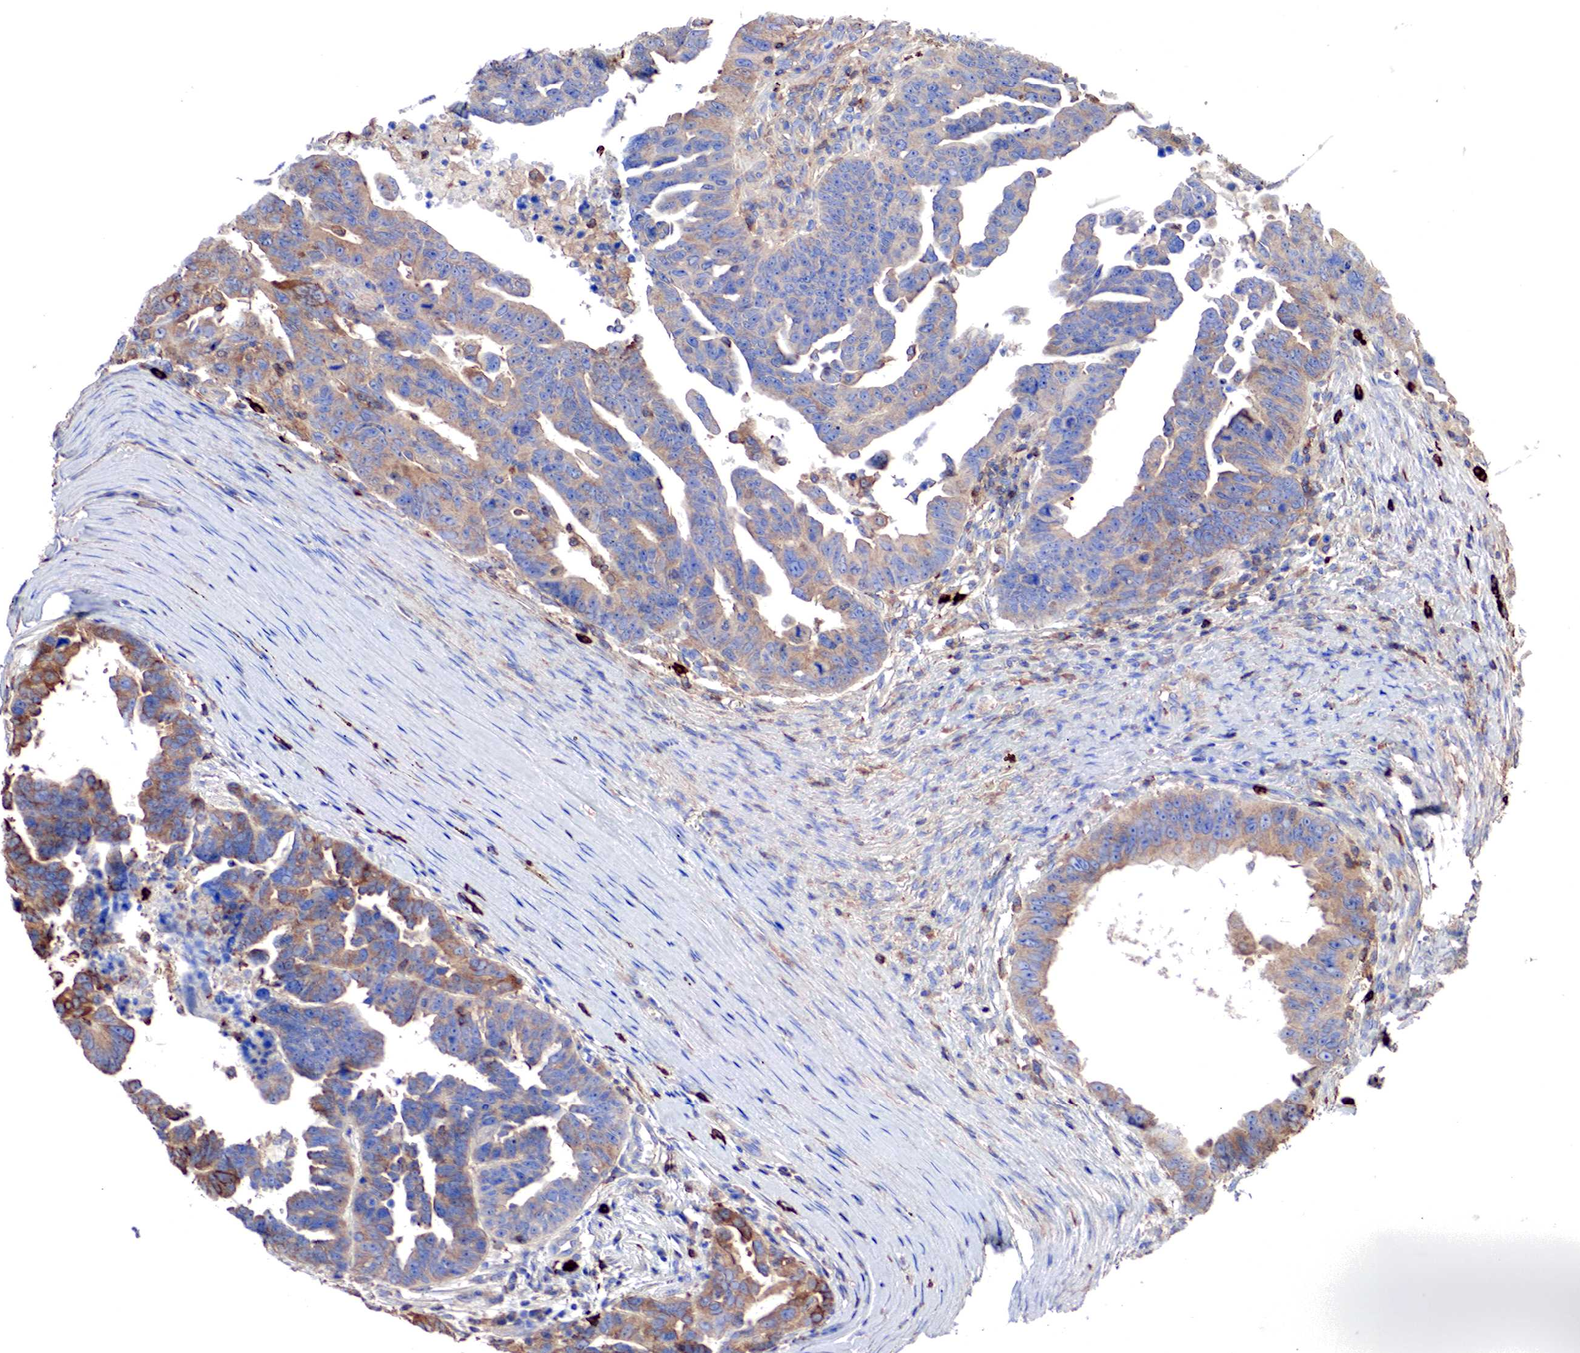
{"staining": {"intensity": "moderate", "quantity": "25%-75%", "location": "cytoplasmic/membranous"}, "tissue": "ovarian cancer", "cell_type": "Tumor cells", "image_type": "cancer", "snomed": [{"axis": "morphology", "description": "Carcinoma, endometroid"}, {"axis": "morphology", "description": "Cystadenocarcinoma, serous, NOS"}, {"axis": "topography", "description": "Ovary"}], "caption": "Immunohistochemical staining of human ovarian cancer reveals moderate cytoplasmic/membranous protein positivity in about 25%-75% of tumor cells. (brown staining indicates protein expression, while blue staining denotes nuclei).", "gene": "G6PD", "patient": {"sex": "female", "age": 45}}